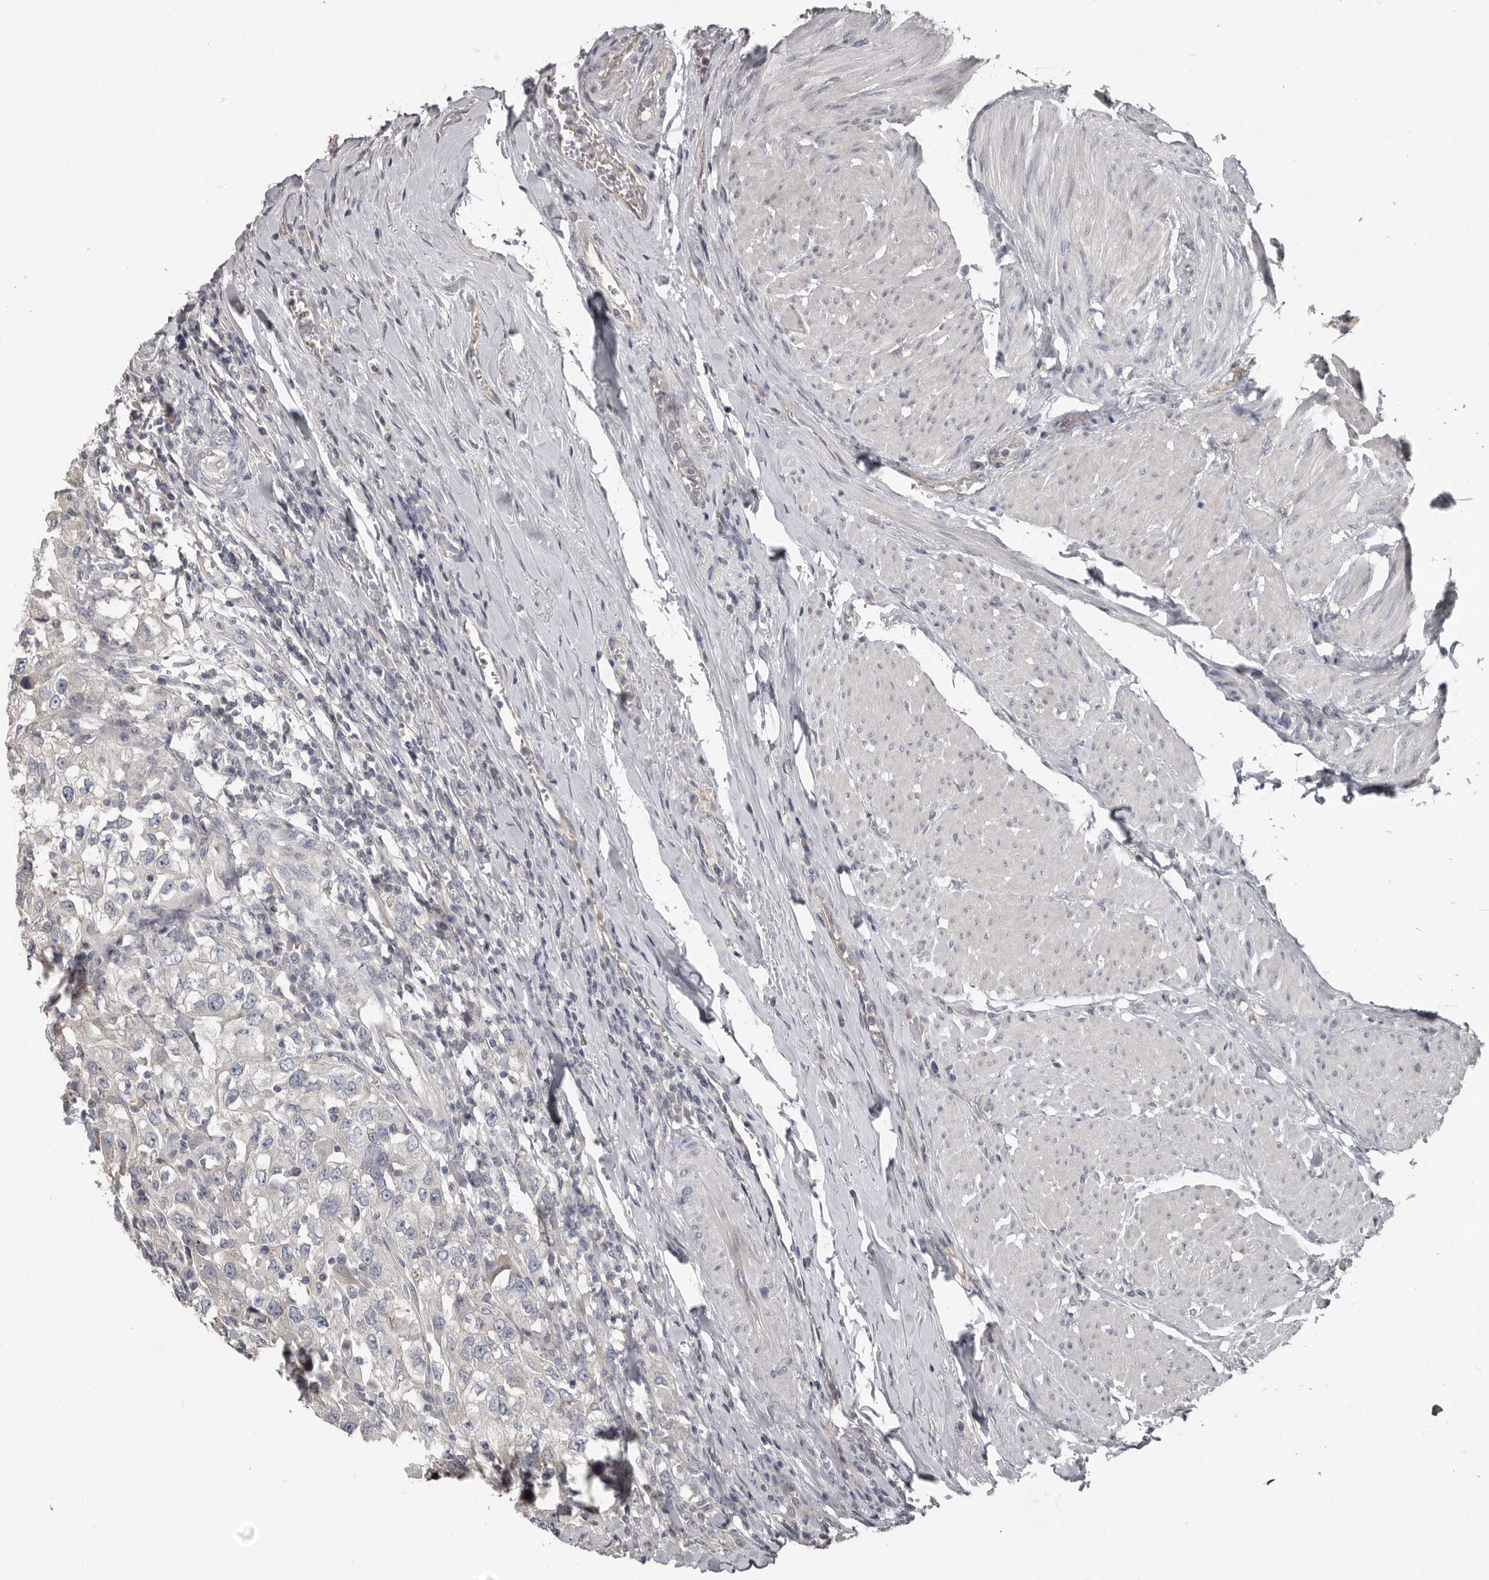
{"staining": {"intensity": "negative", "quantity": "none", "location": "none"}, "tissue": "urothelial cancer", "cell_type": "Tumor cells", "image_type": "cancer", "snomed": [{"axis": "morphology", "description": "Urothelial carcinoma, High grade"}, {"axis": "topography", "description": "Urinary bladder"}], "caption": "There is no significant staining in tumor cells of urothelial cancer.", "gene": "CA6", "patient": {"sex": "female", "age": 80}}